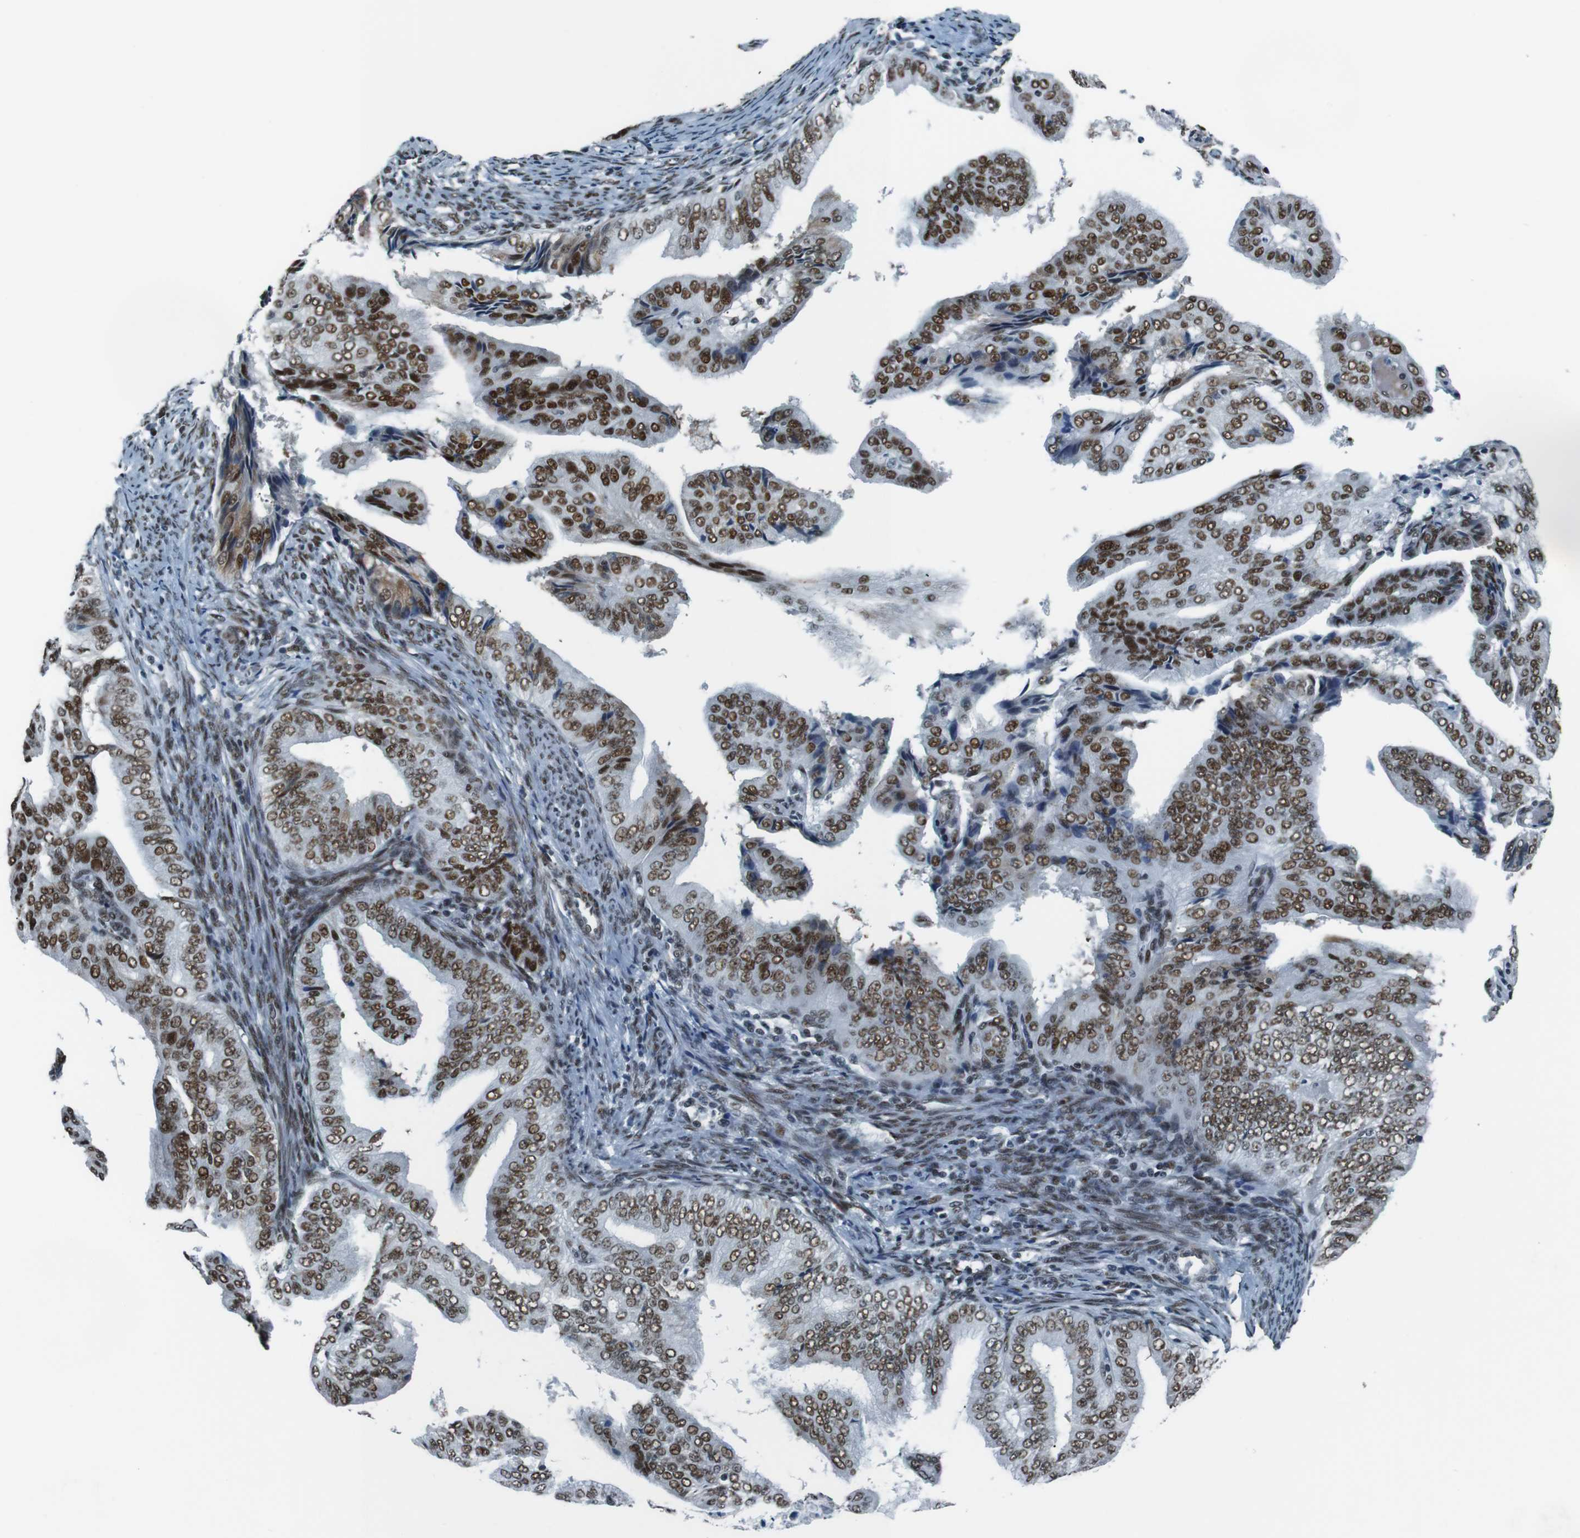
{"staining": {"intensity": "moderate", "quantity": ">75%", "location": "nuclear"}, "tissue": "endometrial cancer", "cell_type": "Tumor cells", "image_type": "cancer", "snomed": [{"axis": "morphology", "description": "Adenocarcinoma, NOS"}, {"axis": "topography", "description": "Endometrium"}], "caption": "Adenocarcinoma (endometrial) was stained to show a protein in brown. There is medium levels of moderate nuclear expression in approximately >75% of tumor cells.", "gene": "HEXIM1", "patient": {"sex": "female", "age": 58}}